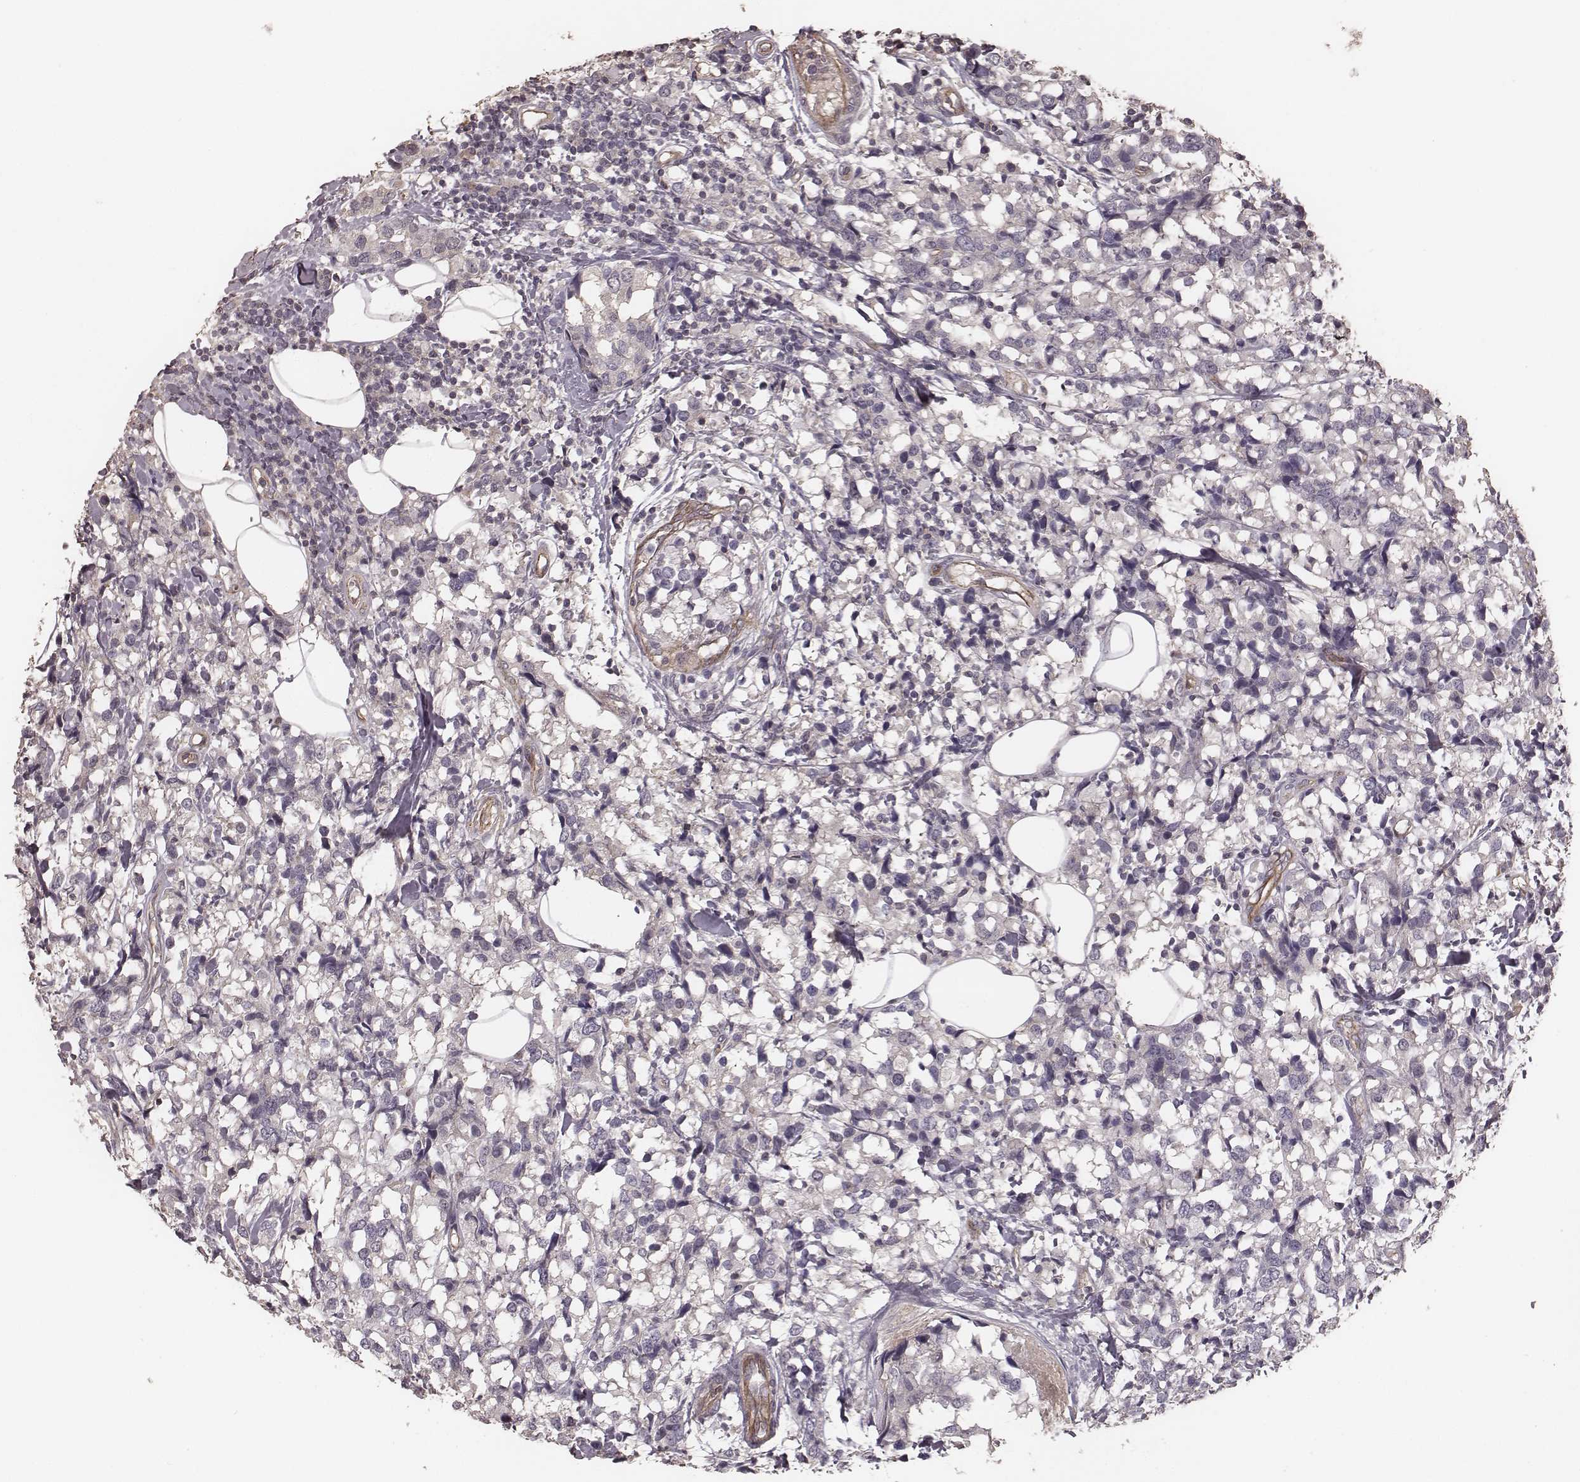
{"staining": {"intensity": "negative", "quantity": "none", "location": "none"}, "tissue": "breast cancer", "cell_type": "Tumor cells", "image_type": "cancer", "snomed": [{"axis": "morphology", "description": "Lobular carcinoma"}, {"axis": "topography", "description": "Breast"}], "caption": "This image is of breast cancer (lobular carcinoma) stained with immunohistochemistry (IHC) to label a protein in brown with the nuclei are counter-stained blue. There is no expression in tumor cells. (DAB (3,3'-diaminobenzidine) immunohistochemistry, high magnification).", "gene": "OTOGL", "patient": {"sex": "female", "age": 59}}